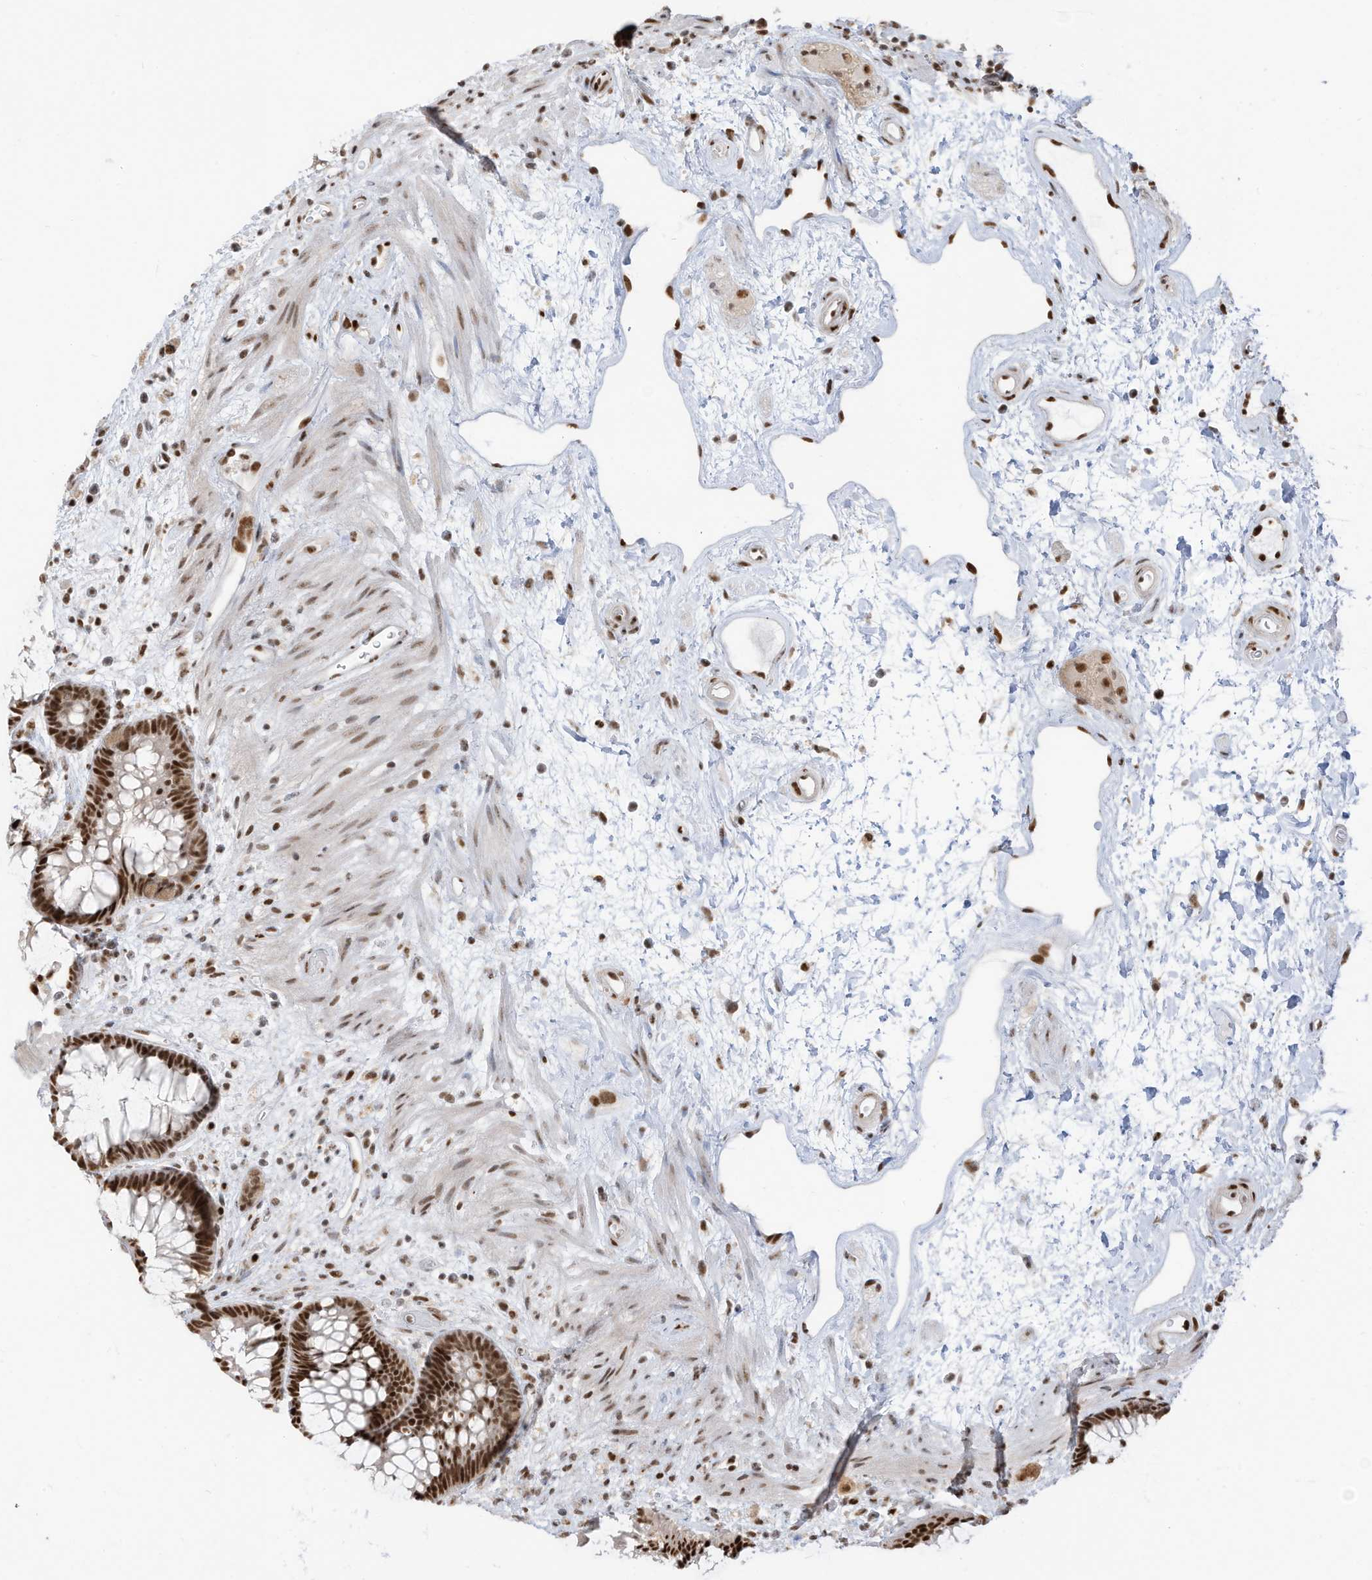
{"staining": {"intensity": "strong", "quantity": ">75%", "location": "nuclear"}, "tissue": "rectum", "cell_type": "Glandular cells", "image_type": "normal", "snomed": [{"axis": "morphology", "description": "Normal tissue, NOS"}, {"axis": "topography", "description": "Rectum"}], "caption": "Immunohistochemistry micrograph of benign human rectum stained for a protein (brown), which reveals high levels of strong nuclear staining in approximately >75% of glandular cells.", "gene": "SAMD15", "patient": {"sex": "male", "age": 51}}